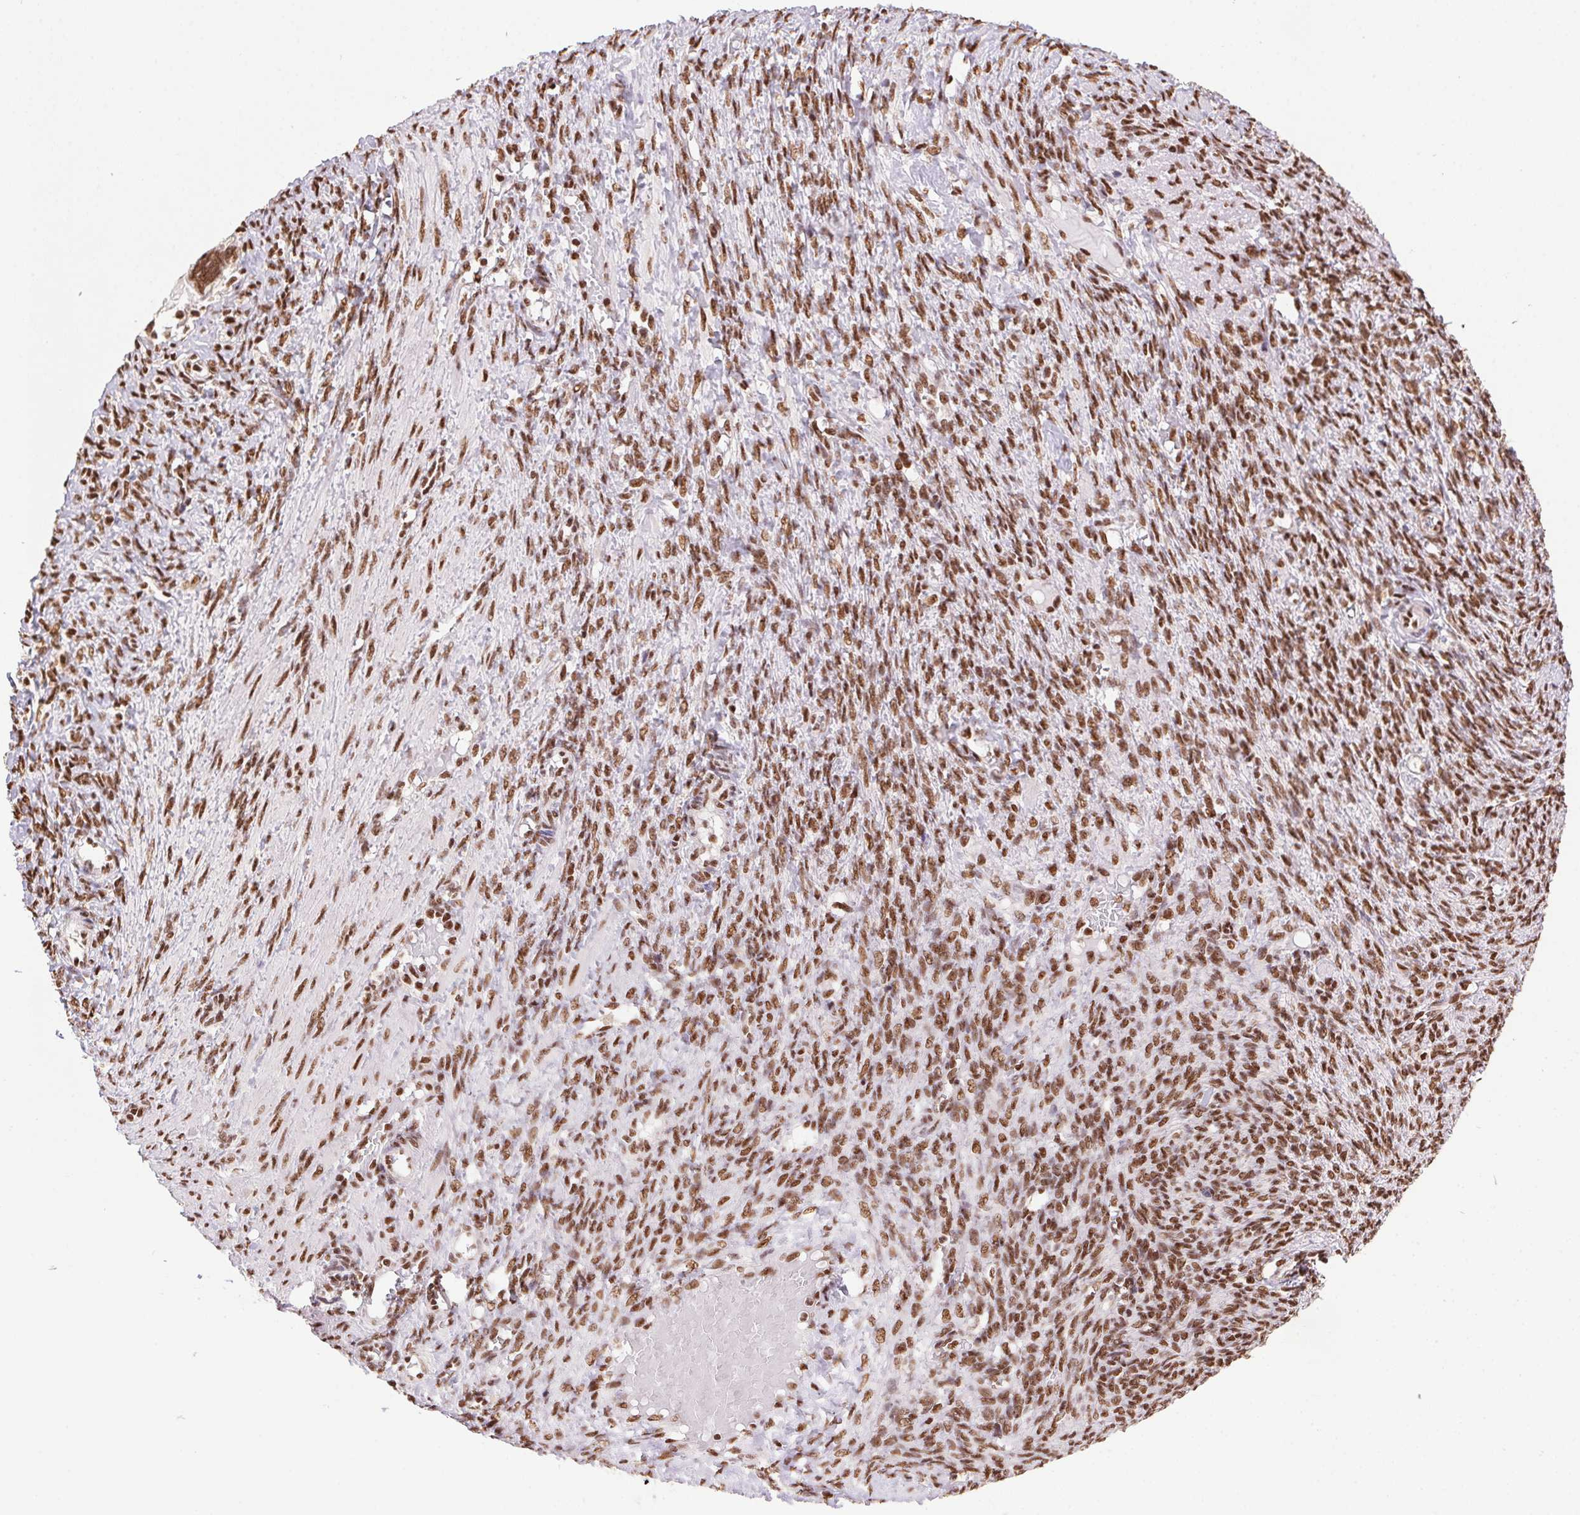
{"staining": {"intensity": "strong", "quantity": ">75%", "location": "nuclear"}, "tissue": "ovarian cancer", "cell_type": "Tumor cells", "image_type": "cancer", "snomed": [{"axis": "morphology", "description": "Cystadenocarcinoma, serous, NOS"}, {"axis": "topography", "description": "Ovary"}], "caption": "Ovarian serous cystadenocarcinoma stained with immunohistochemistry (IHC) shows strong nuclear staining in approximately >75% of tumor cells. (IHC, brightfield microscopy, high magnification).", "gene": "ZNF207", "patient": {"sex": "female", "age": 60}}